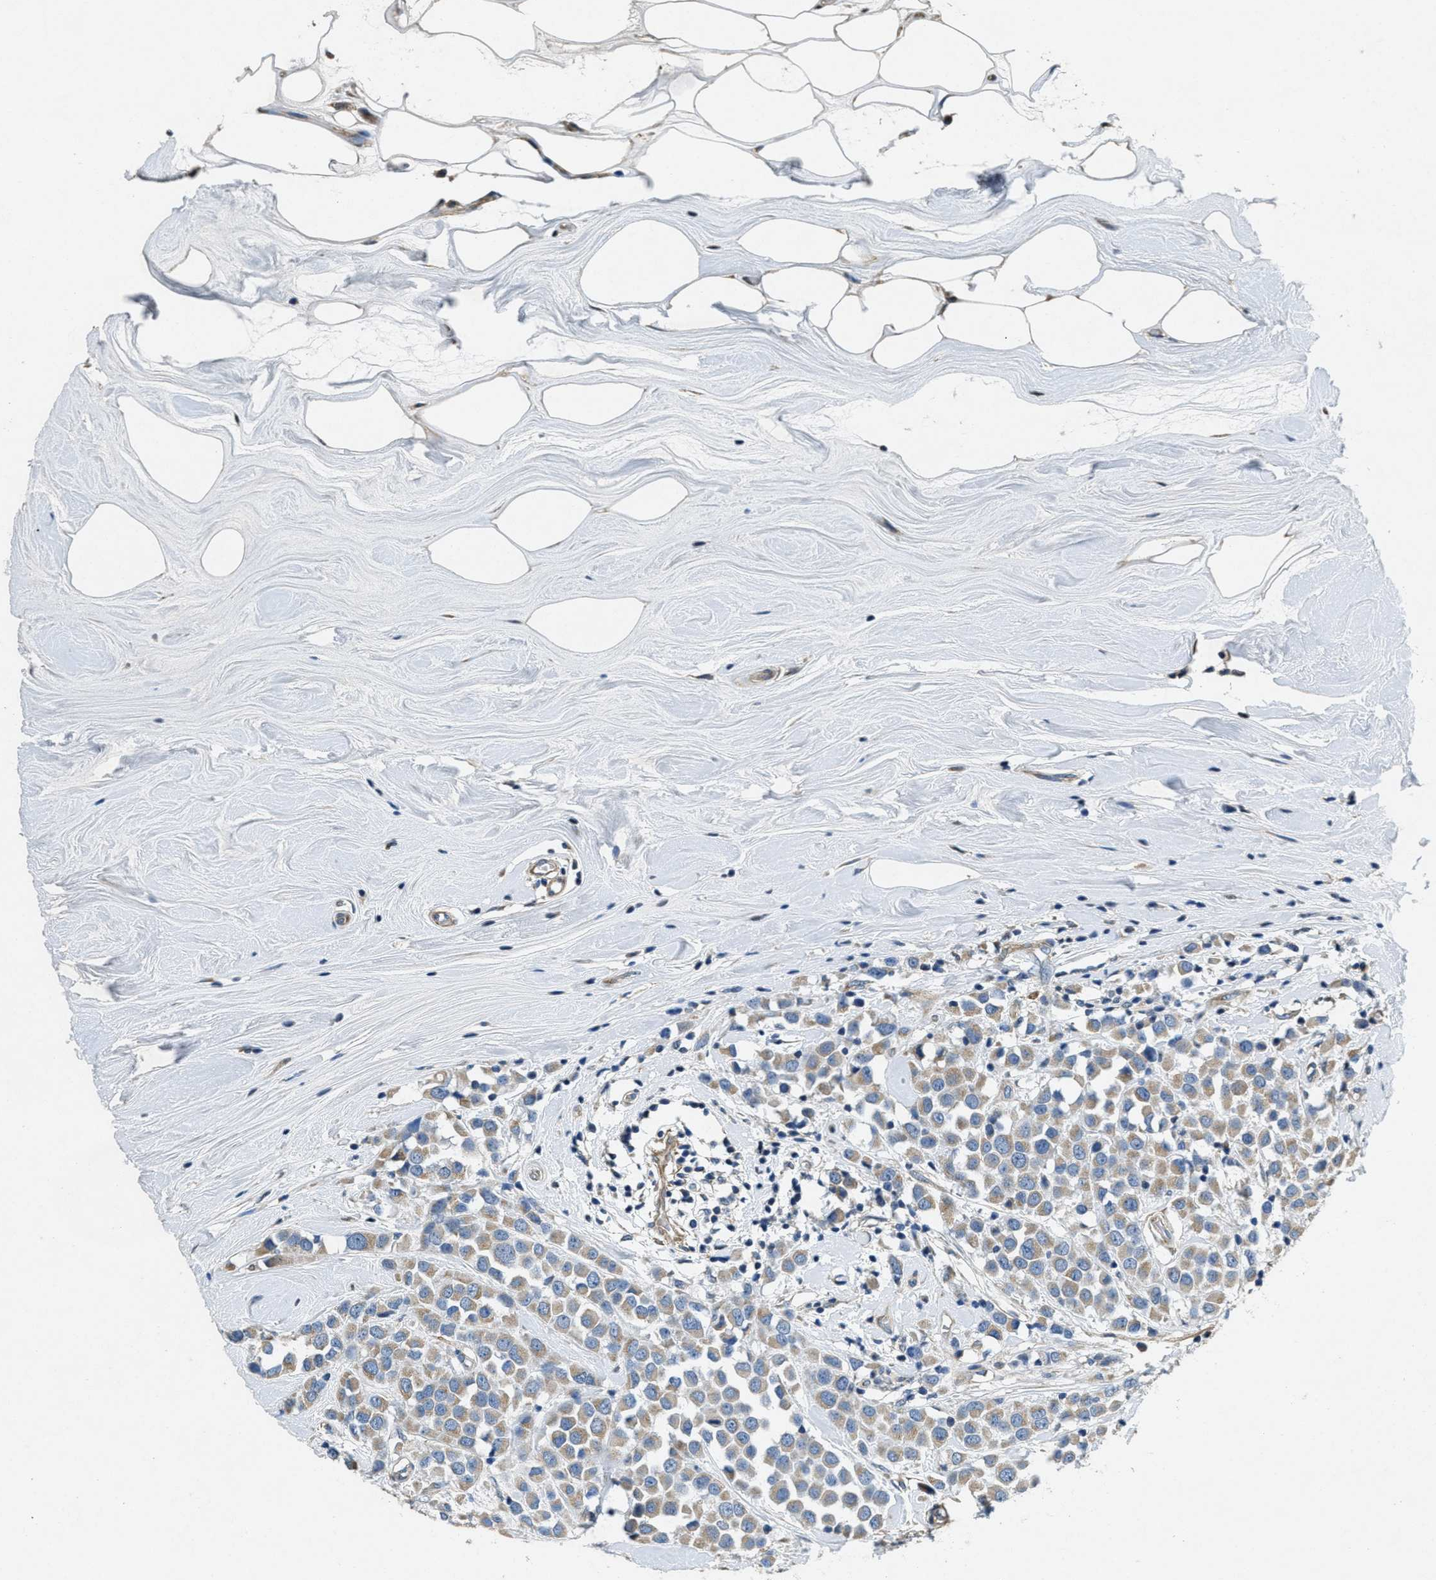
{"staining": {"intensity": "weak", "quantity": ">75%", "location": "cytoplasmic/membranous"}, "tissue": "breast cancer", "cell_type": "Tumor cells", "image_type": "cancer", "snomed": [{"axis": "morphology", "description": "Duct carcinoma"}, {"axis": "topography", "description": "Breast"}], "caption": "Weak cytoplasmic/membranous protein positivity is present in approximately >75% of tumor cells in breast cancer.", "gene": "TOMM70", "patient": {"sex": "female", "age": 61}}